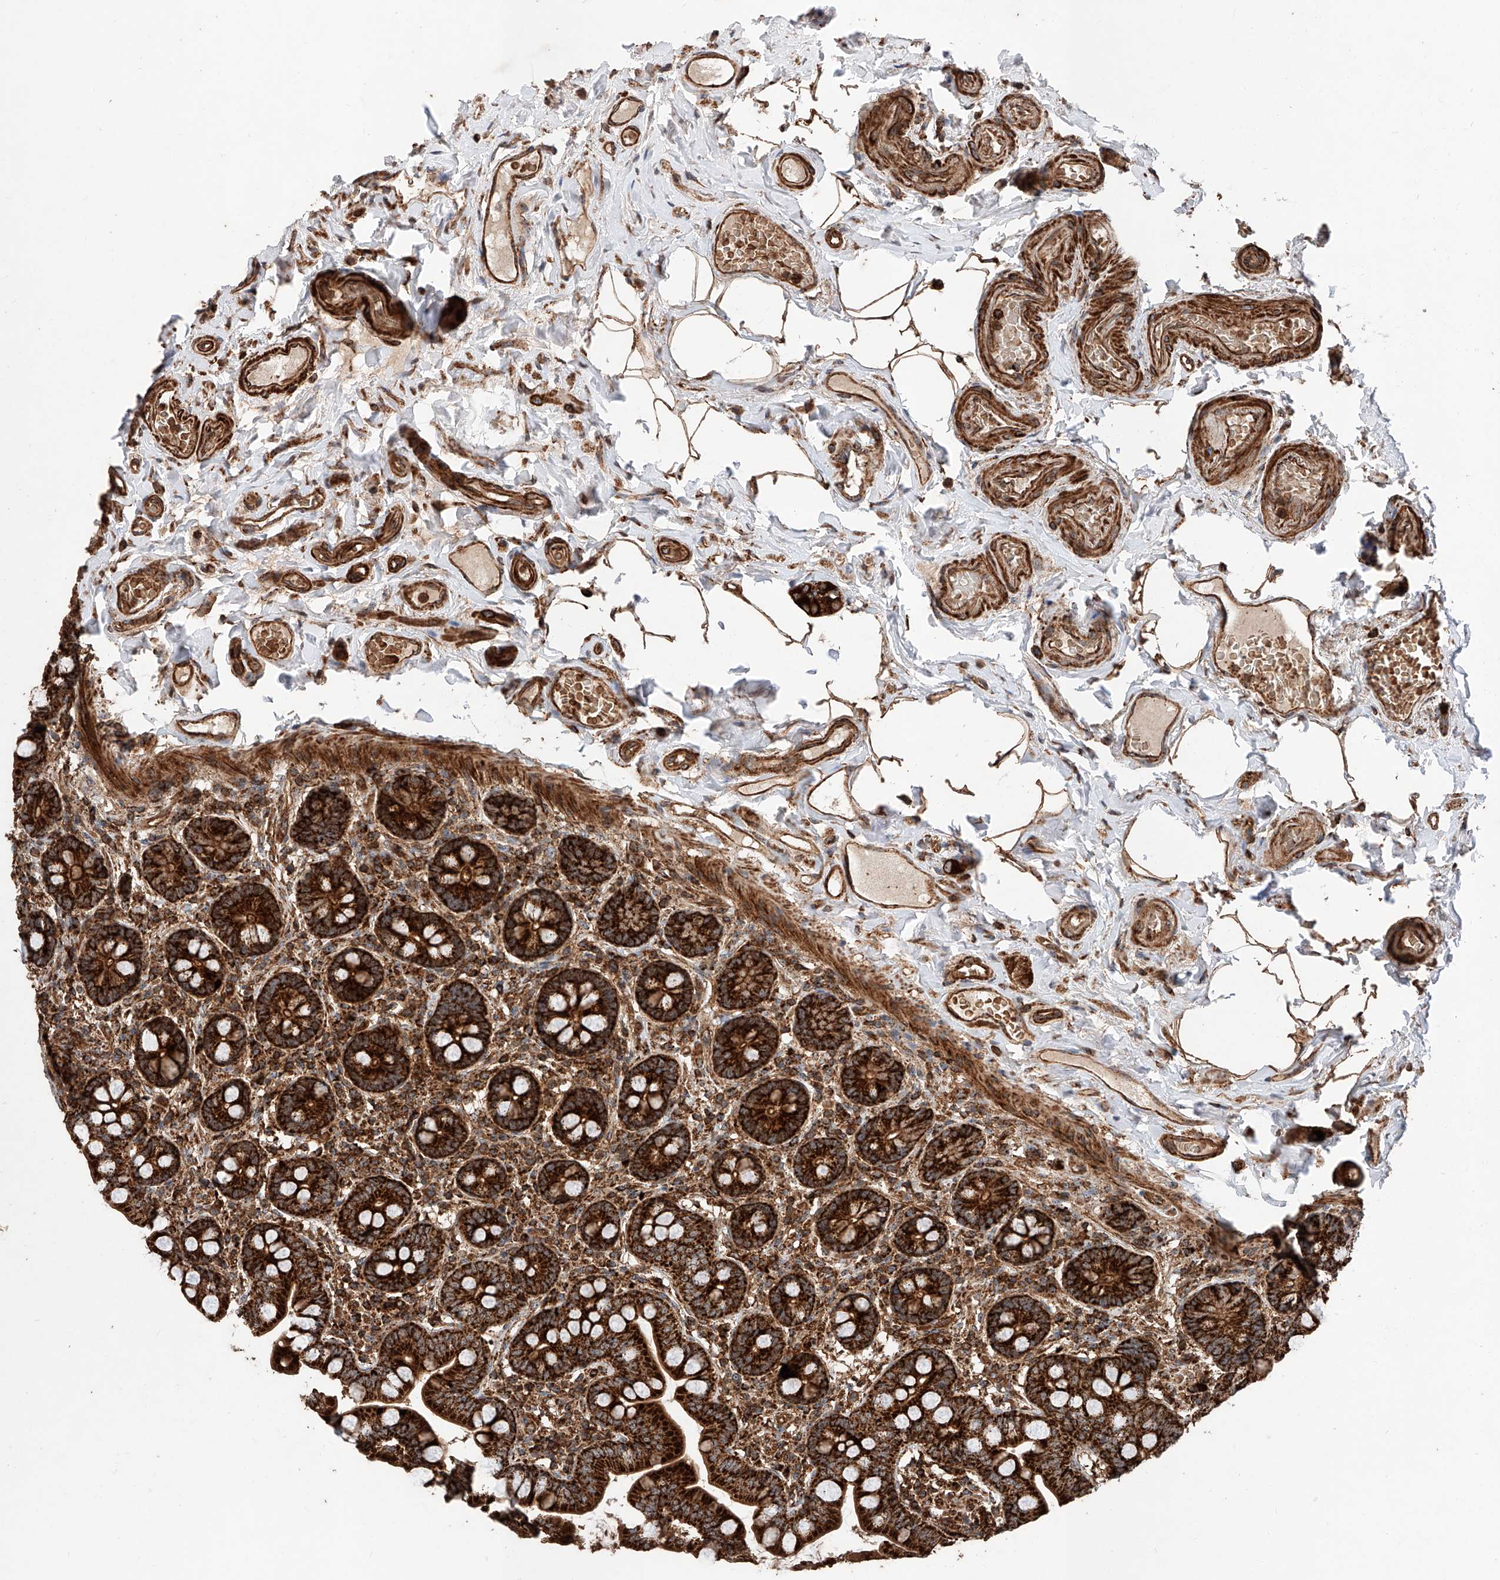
{"staining": {"intensity": "strong", "quantity": ">75%", "location": "cytoplasmic/membranous"}, "tissue": "small intestine", "cell_type": "Glandular cells", "image_type": "normal", "snomed": [{"axis": "morphology", "description": "Normal tissue, NOS"}, {"axis": "topography", "description": "Small intestine"}], "caption": "Small intestine stained with a brown dye exhibits strong cytoplasmic/membranous positive positivity in about >75% of glandular cells.", "gene": "PISD", "patient": {"sex": "female", "age": 64}}